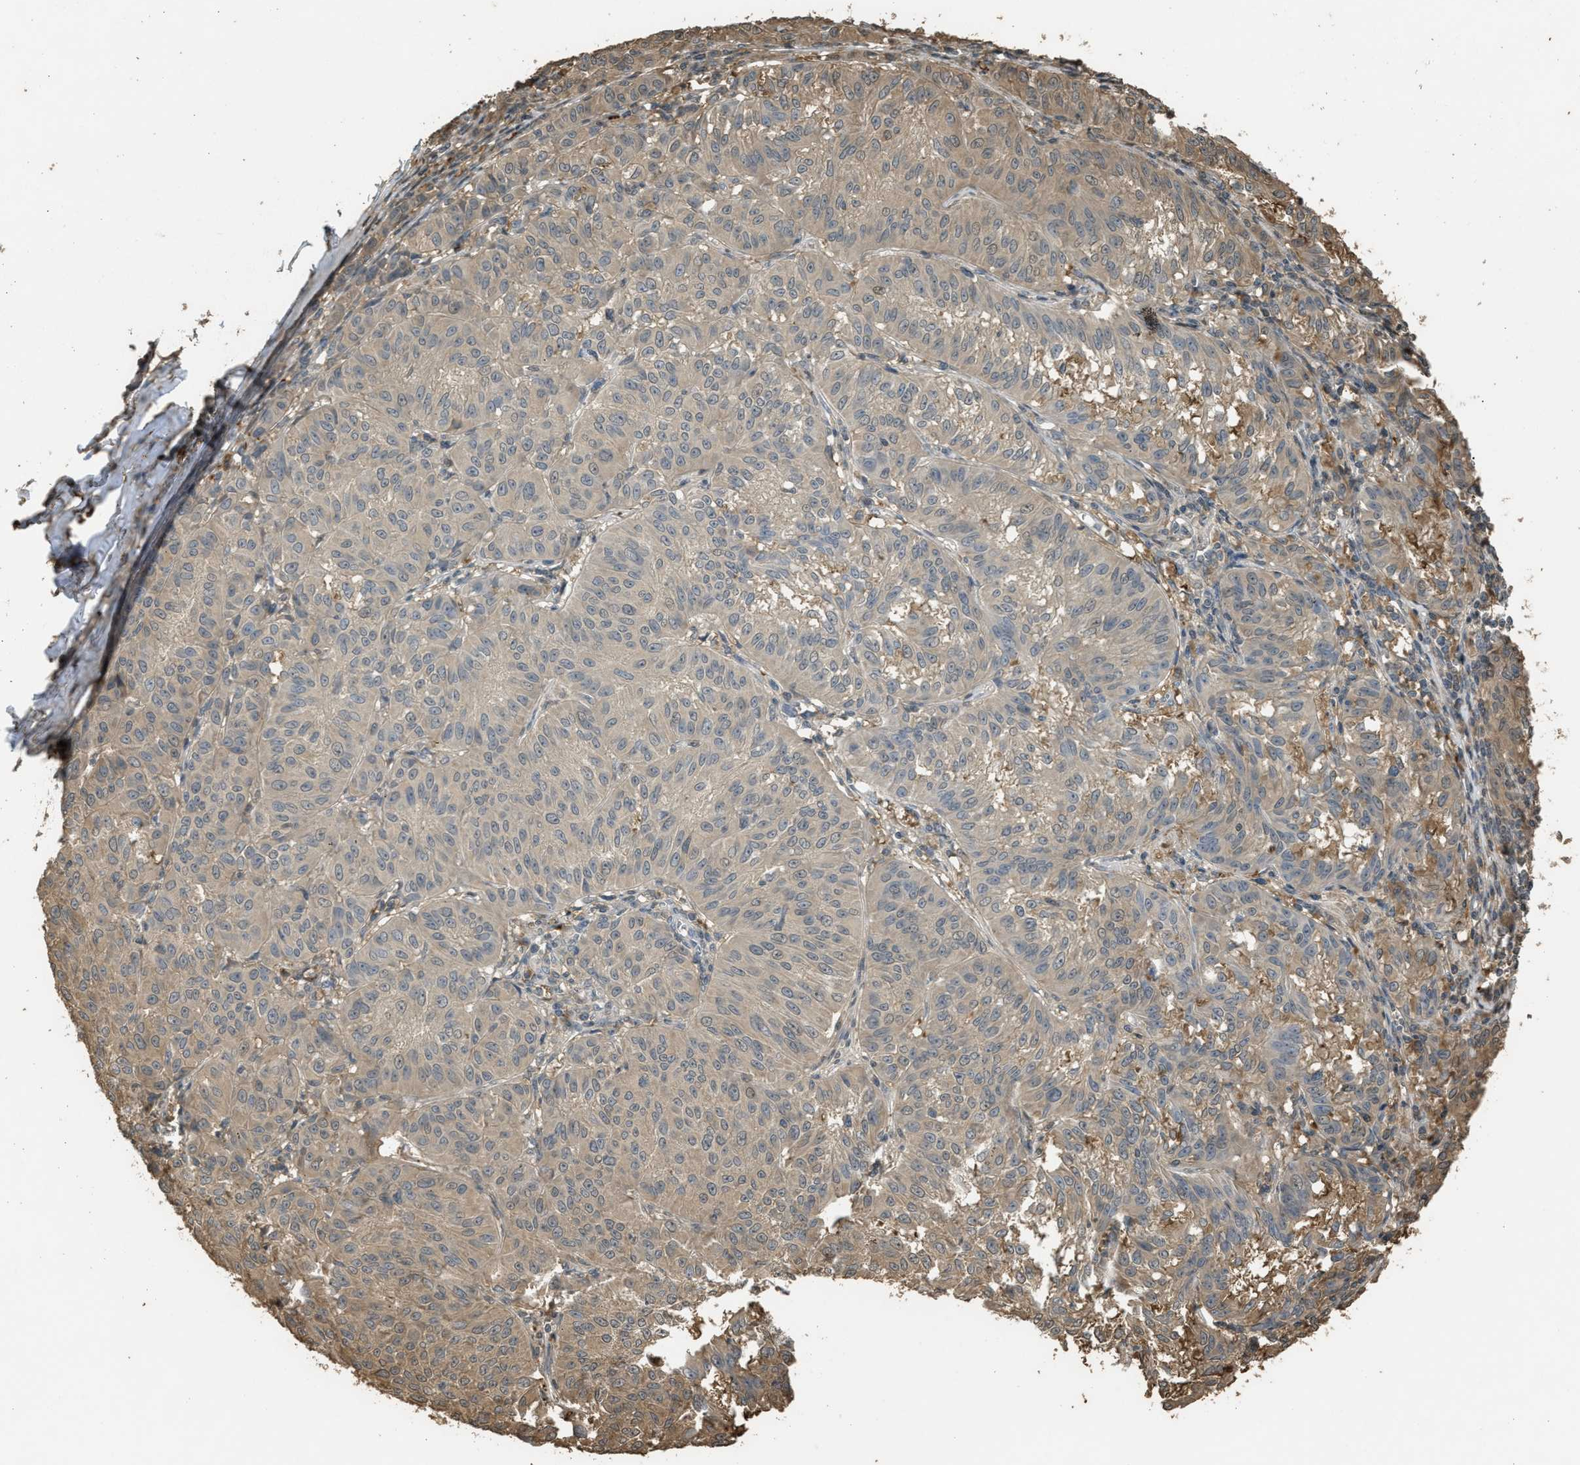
{"staining": {"intensity": "weak", "quantity": "<25%", "location": "cytoplasmic/membranous"}, "tissue": "melanoma", "cell_type": "Tumor cells", "image_type": "cancer", "snomed": [{"axis": "morphology", "description": "Malignant melanoma, NOS"}, {"axis": "topography", "description": "Skin"}], "caption": "IHC photomicrograph of melanoma stained for a protein (brown), which shows no staining in tumor cells.", "gene": "ARHGDIA", "patient": {"sex": "female", "age": 72}}